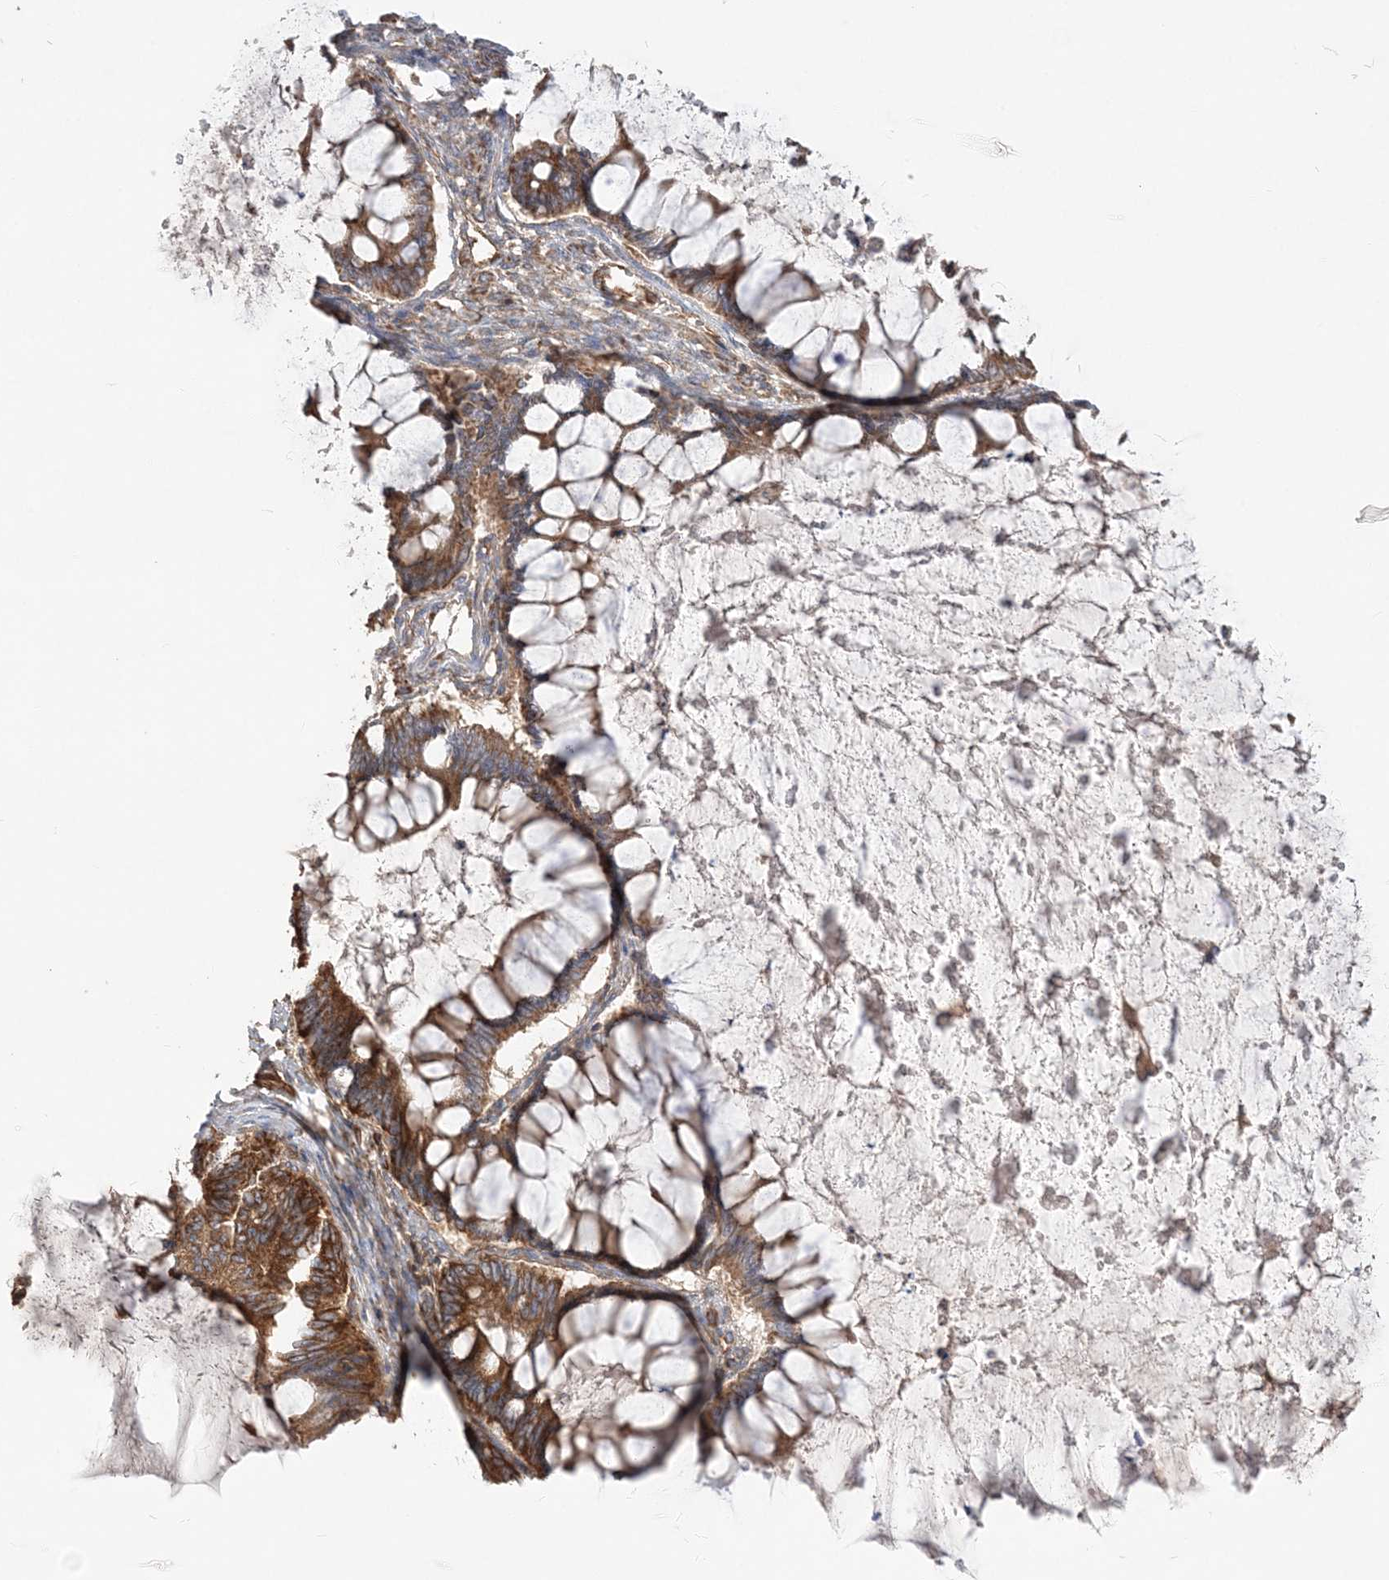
{"staining": {"intensity": "moderate", "quantity": ">75%", "location": "cytoplasmic/membranous"}, "tissue": "ovarian cancer", "cell_type": "Tumor cells", "image_type": "cancer", "snomed": [{"axis": "morphology", "description": "Cystadenocarcinoma, mucinous, NOS"}, {"axis": "topography", "description": "Ovary"}], "caption": "Ovarian cancer was stained to show a protein in brown. There is medium levels of moderate cytoplasmic/membranous staining in approximately >75% of tumor cells.", "gene": "TBC1D5", "patient": {"sex": "female", "age": 61}}